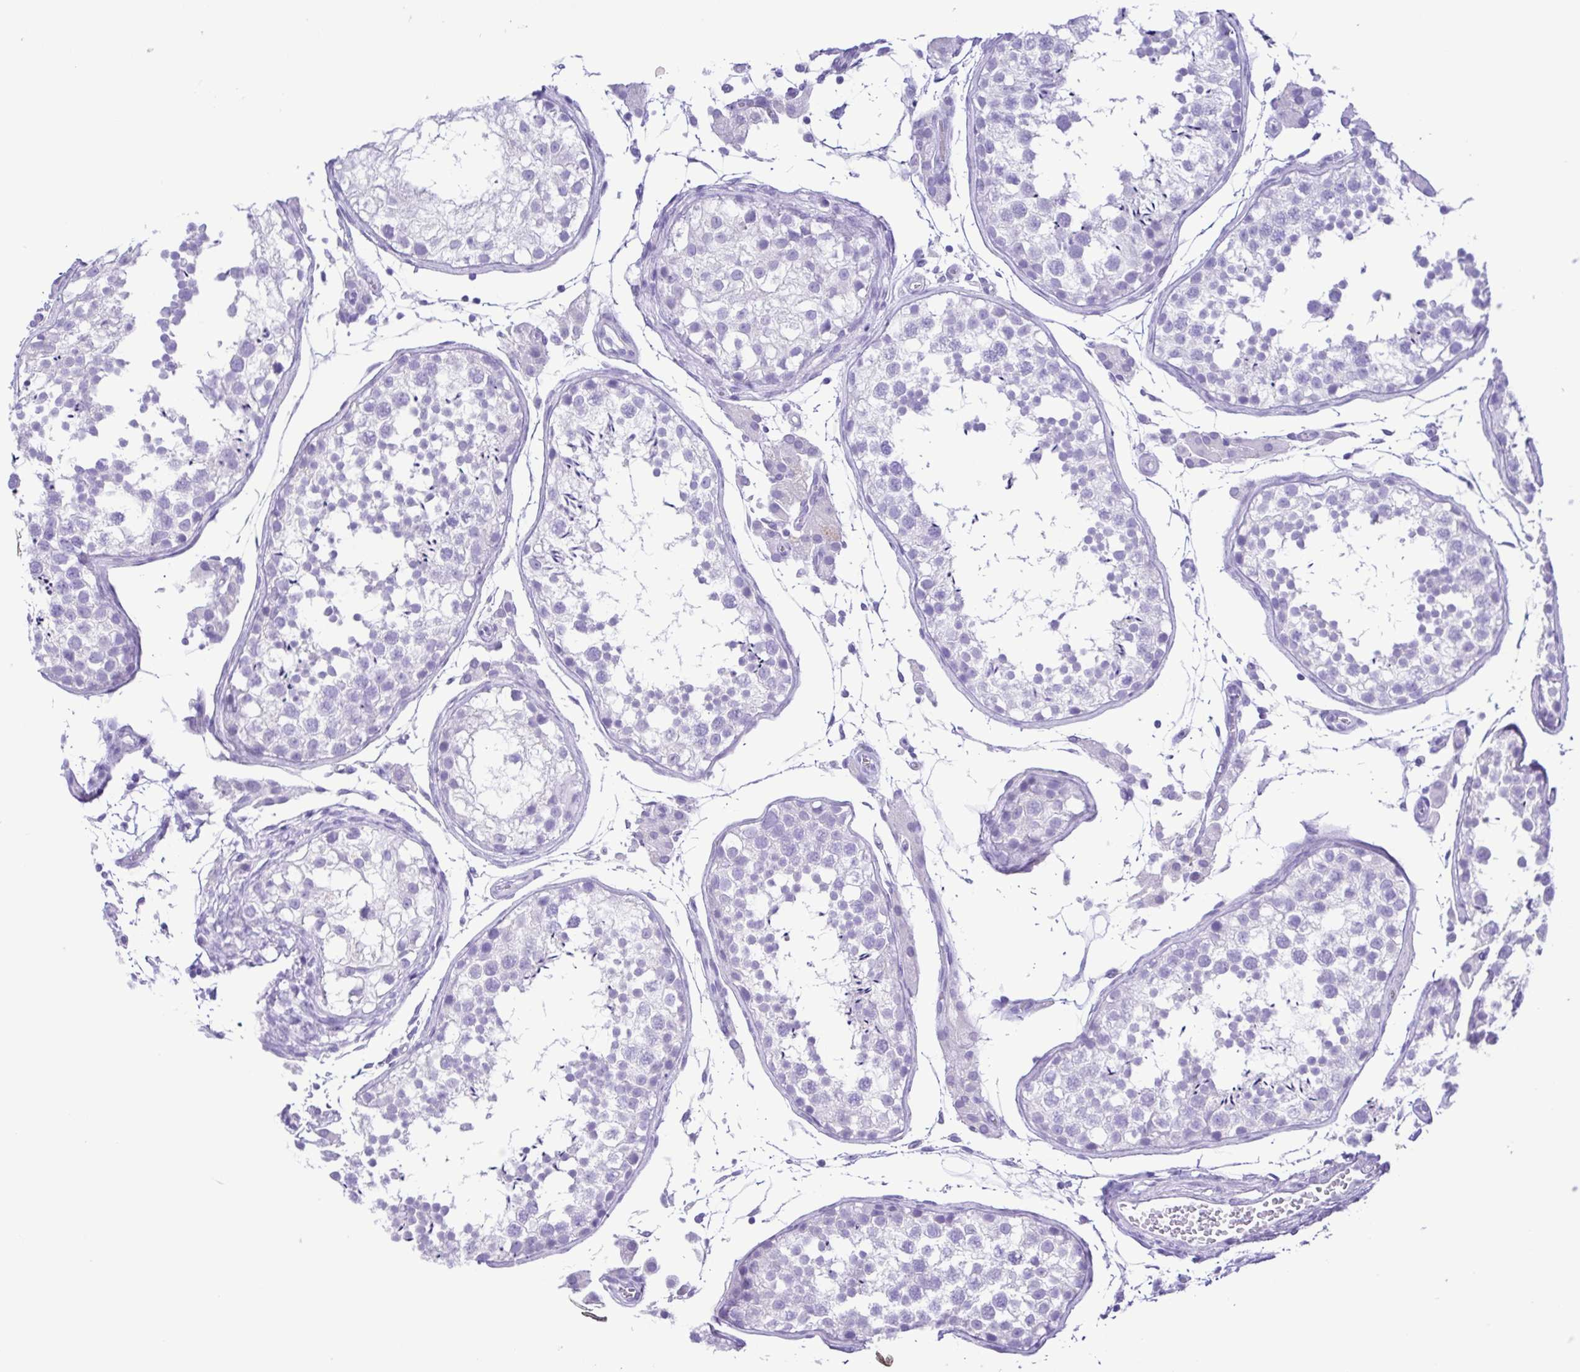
{"staining": {"intensity": "negative", "quantity": "none", "location": "none"}, "tissue": "testis", "cell_type": "Cells in seminiferous ducts", "image_type": "normal", "snomed": [{"axis": "morphology", "description": "Normal tissue, NOS"}, {"axis": "morphology", "description": "Seminoma, NOS"}, {"axis": "topography", "description": "Testis"}], "caption": "The image reveals no significant expression in cells in seminiferous ducts of testis. Brightfield microscopy of IHC stained with DAB (brown) and hematoxylin (blue), captured at high magnification.", "gene": "CASP14", "patient": {"sex": "male", "age": 29}}